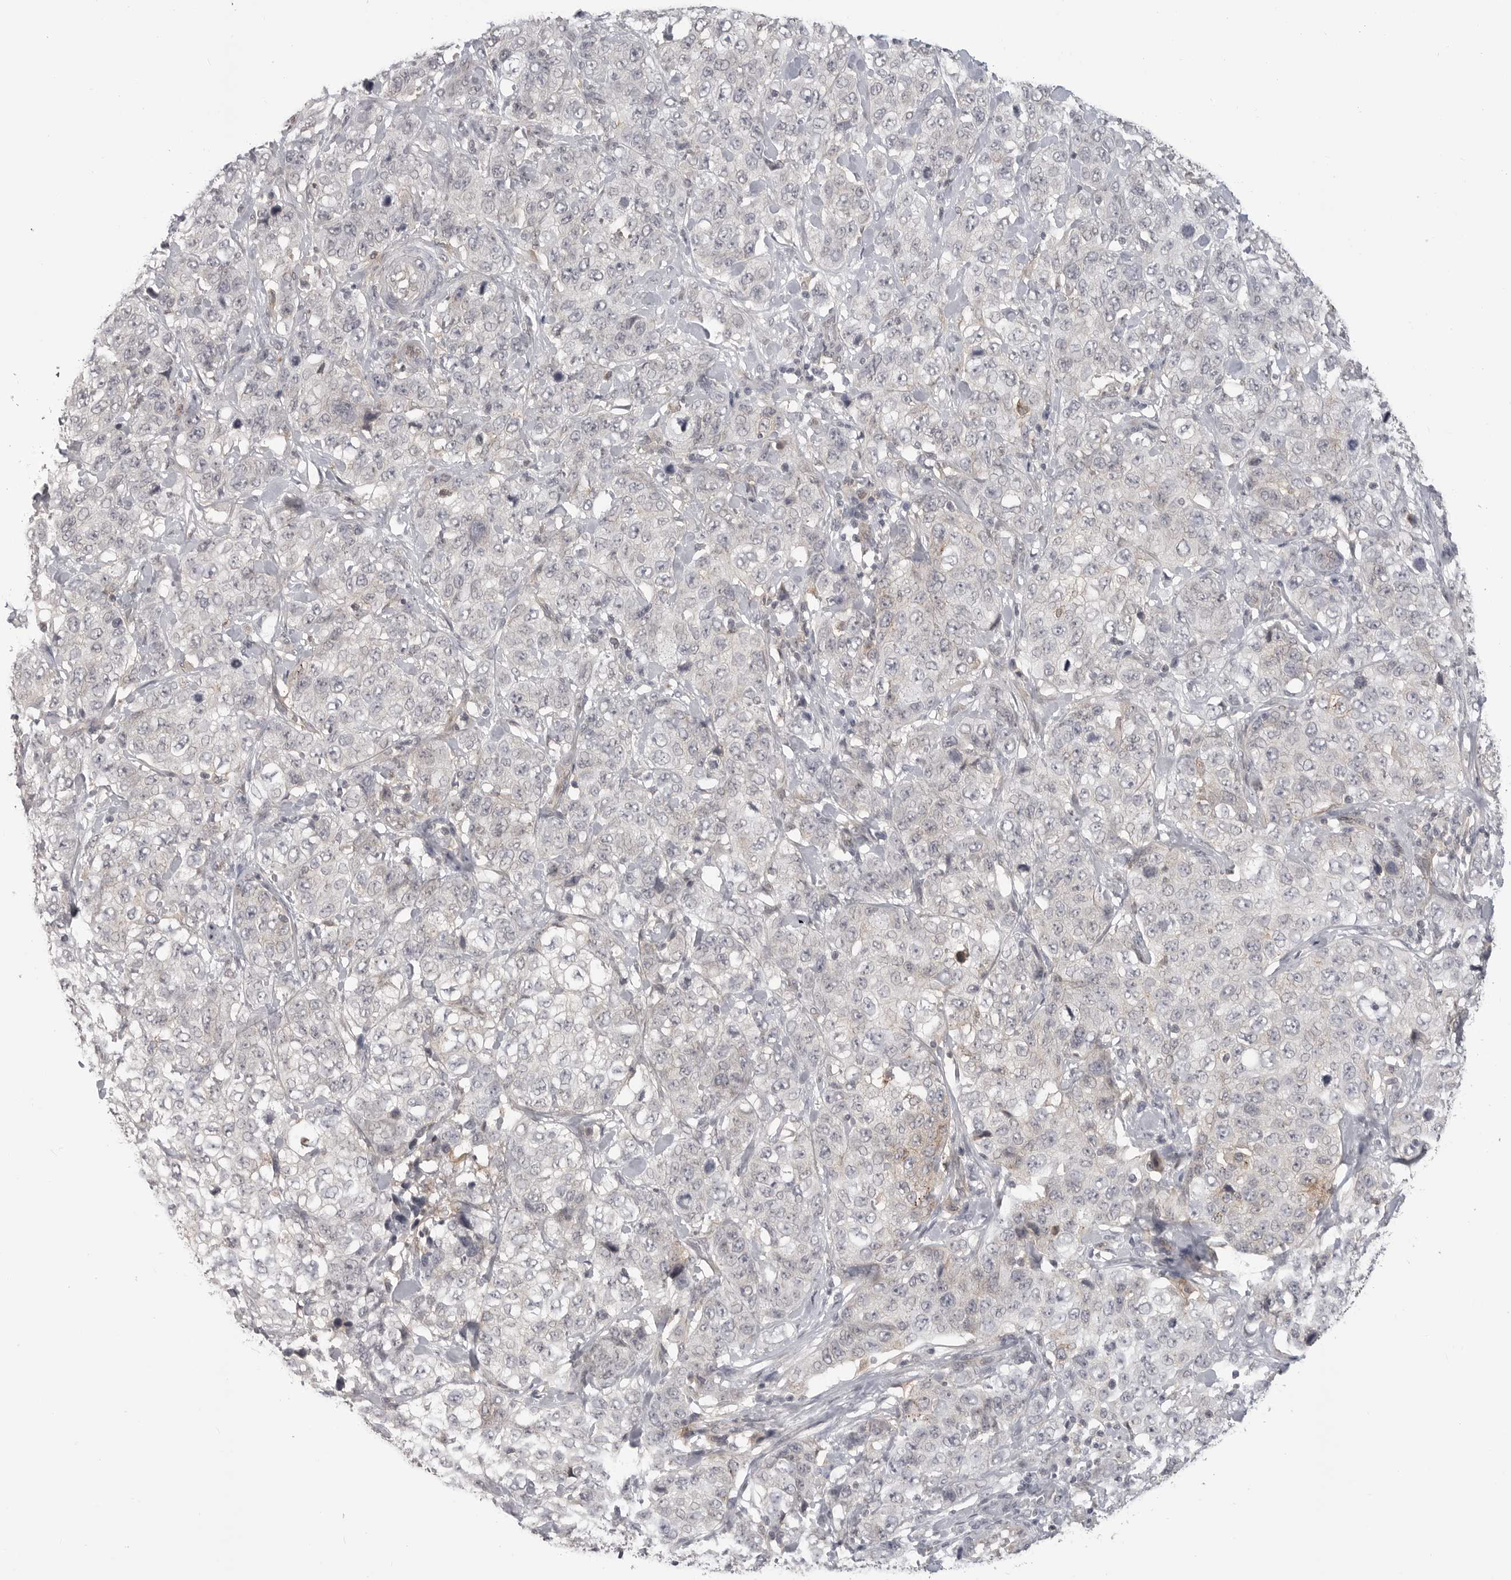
{"staining": {"intensity": "negative", "quantity": "none", "location": "none"}, "tissue": "stomach cancer", "cell_type": "Tumor cells", "image_type": "cancer", "snomed": [{"axis": "morphology", "description": "Adenocarcinoma, NOS"}, {"axis": "topography", "description": "Stomach"}], "caption": "Stomach cancer (adenocarcinoma) stained for a protein using immunohistochemistry reveals no expression tumor cells.", "gene": "IFNGR1", "patient": {"sex": "male", "age": 48}}